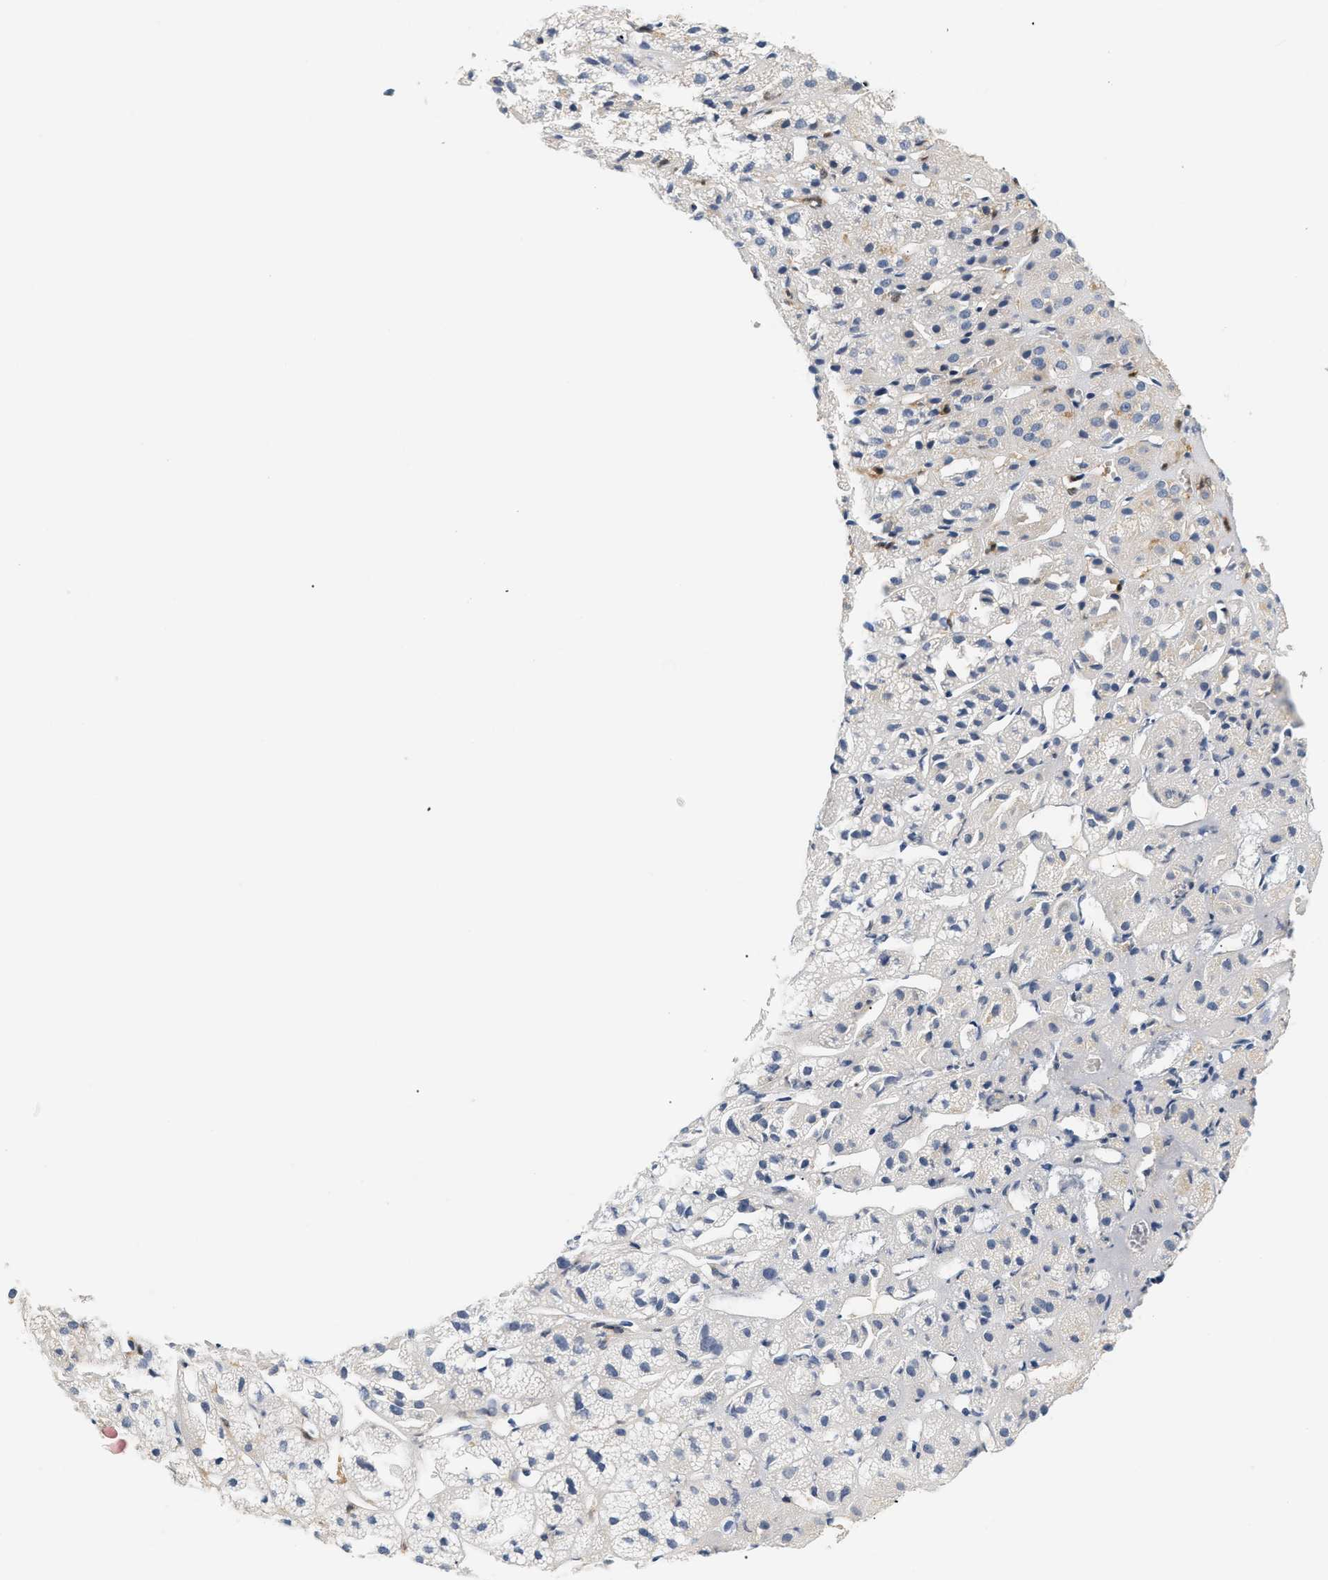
{"staining": {"intensity": "negative", "quantity": "none", "location": "none"}, "tissue": "adrenal gland", "cell_type": "Glandular cells", "image_type": "normal", "snomed": [{"axis": "morphology", "description": "Normal tissue, NOS"}, {"axis": "topography", "description": "Adrenal gland"}], "caption": "Immunohistochemistry micrograph of normal human adrenal gland stained for a protein (brown), which displays no staining in glandular cells.", "gene": "PYCARD", "patient": {"sex": "female", "age": 71}}